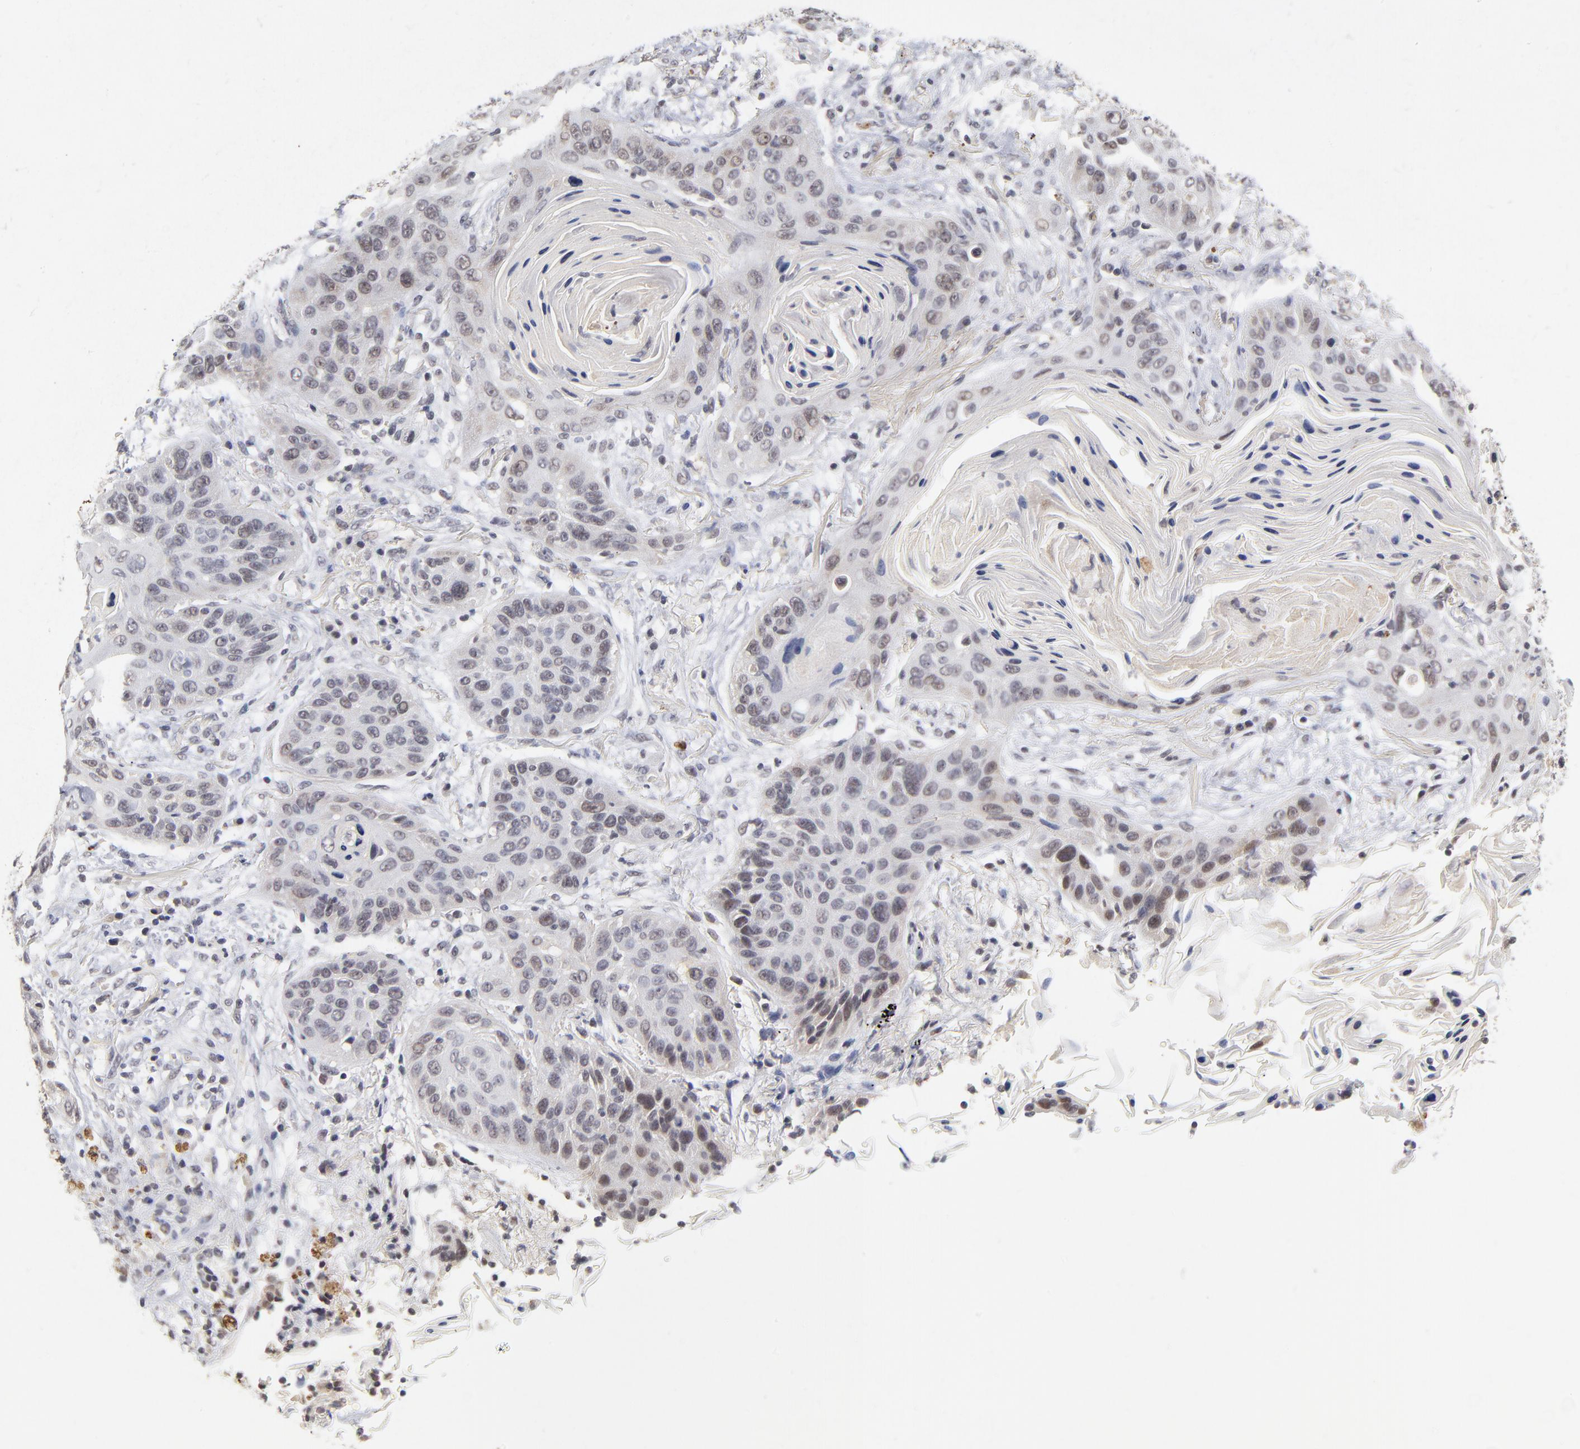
{"staining": {"intensity": "weak", "quantity": "25%-75%", "location": "nuclear"}, "tissue": "lung cancer", "cell_type": "Tumor cells", "image_type": "cancer", "snomed": [{"axis": "morphology", "description": "Squamous cell carcinoma, NOS"}, {"axis": "topography", "description": "Lung"}], "caption": "IHC of lung cancer (squamous cell carcinoma) exhibits low levels of weak nuclear positivity in about 25%-75% of tumor cells. Using DAB (brown) and hematoxylin (blue) stains, captured at high magnification using brightfield microscopy.", "gene": "WSB1", "patient": {"sex": "female", "age": 67}}